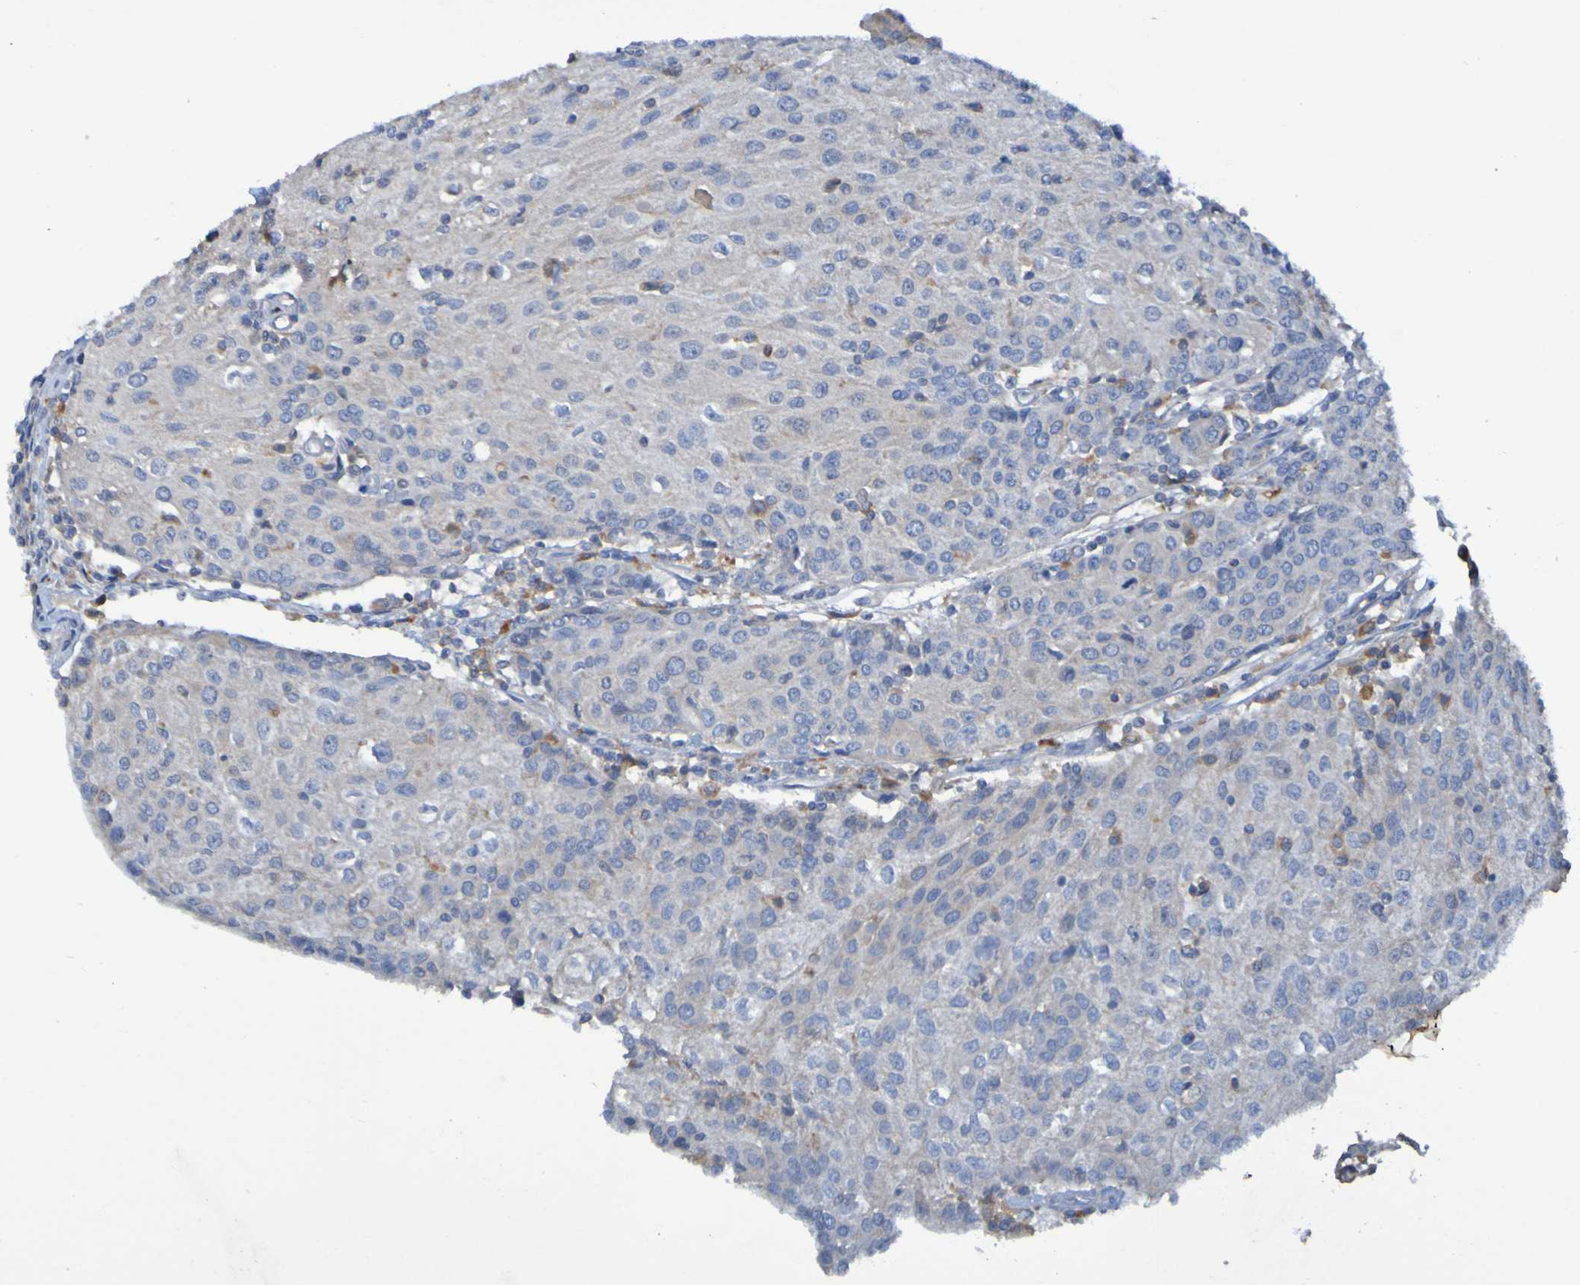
{"staining": {"intensity": "negative", "quantity": "none", "location": "none"}, "tissue": "urothelial cancer", "cell_type": "Tumor cells", "image_type": "cancer", "snomed": [{"axis": "morphology", "description": "Urothelial carcinoma, High grade"}, {"axis": "topography", "description": "Urinary bladder"}], "caption": "Immunohistochemistry histopathology image of neoplastic tissue: urothelial carcinoma (high-grade) stained with DAB (3,3'-diaminobenzidine) shows no significant protein staining in tumor cells.", "gene": "ARHGEF16", "patient": {"sex": "female", "age": 85}}